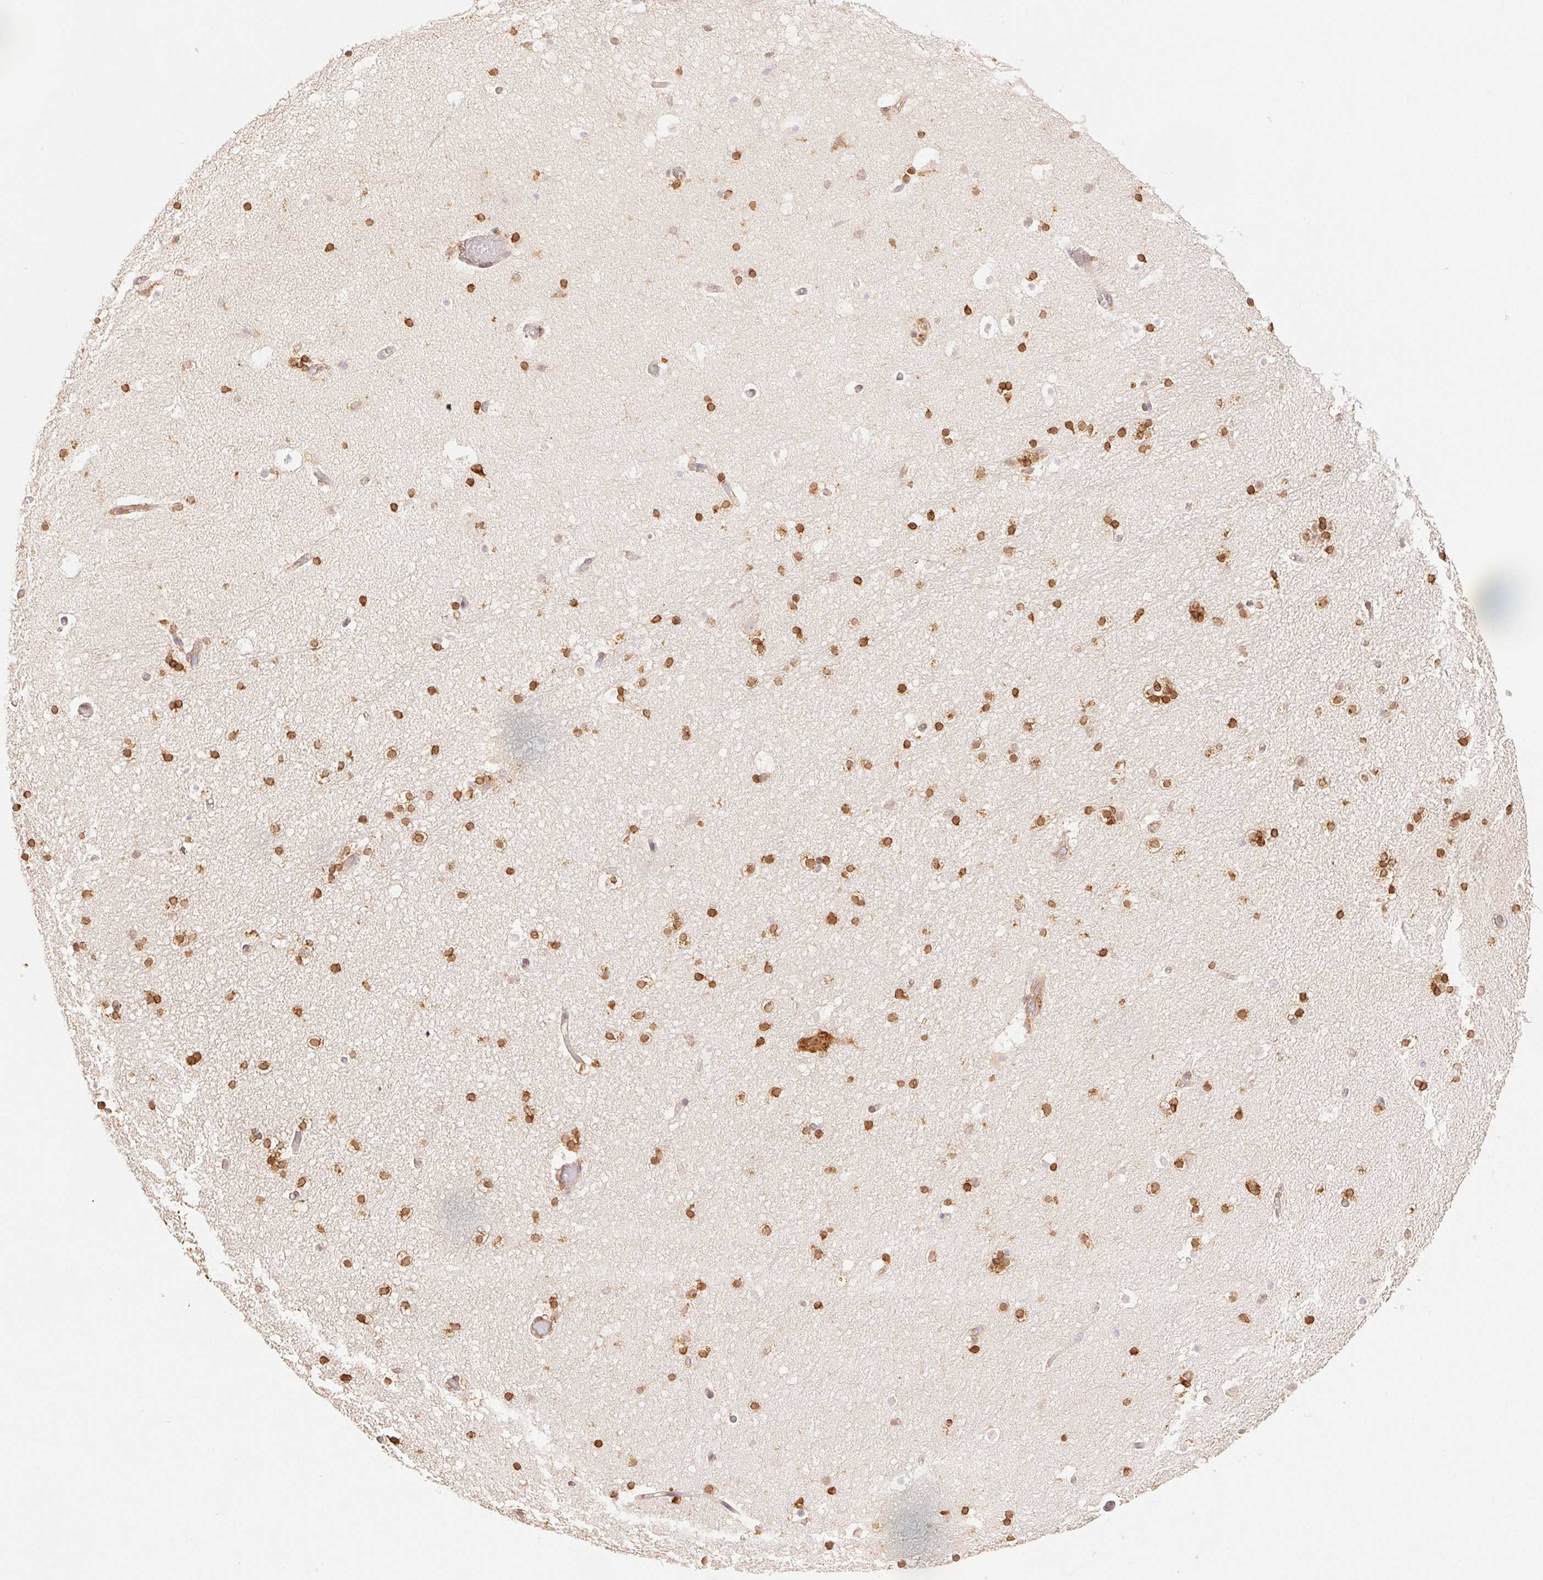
{"staining": {"intensity": "moderate", "quantity": ">75%", "location": "cytoplasmic/membranous"}, "tissue": "hippocampus", "cell_type": "Glial cells", "image_type": "normal", "snomed": [{"axis": "morphology", "description": "Normal tissue, NOS"}, {"axis": "topography", "description": "Hippocampus"}], "caption": "Hippocampus stained for a protein (brown) displays moderate cytoplasmic/membranous positive positivity in approximately >75% of glial cells.", "gene": "ENTREP1", "patient": {"sex": "male", "age": 26}}